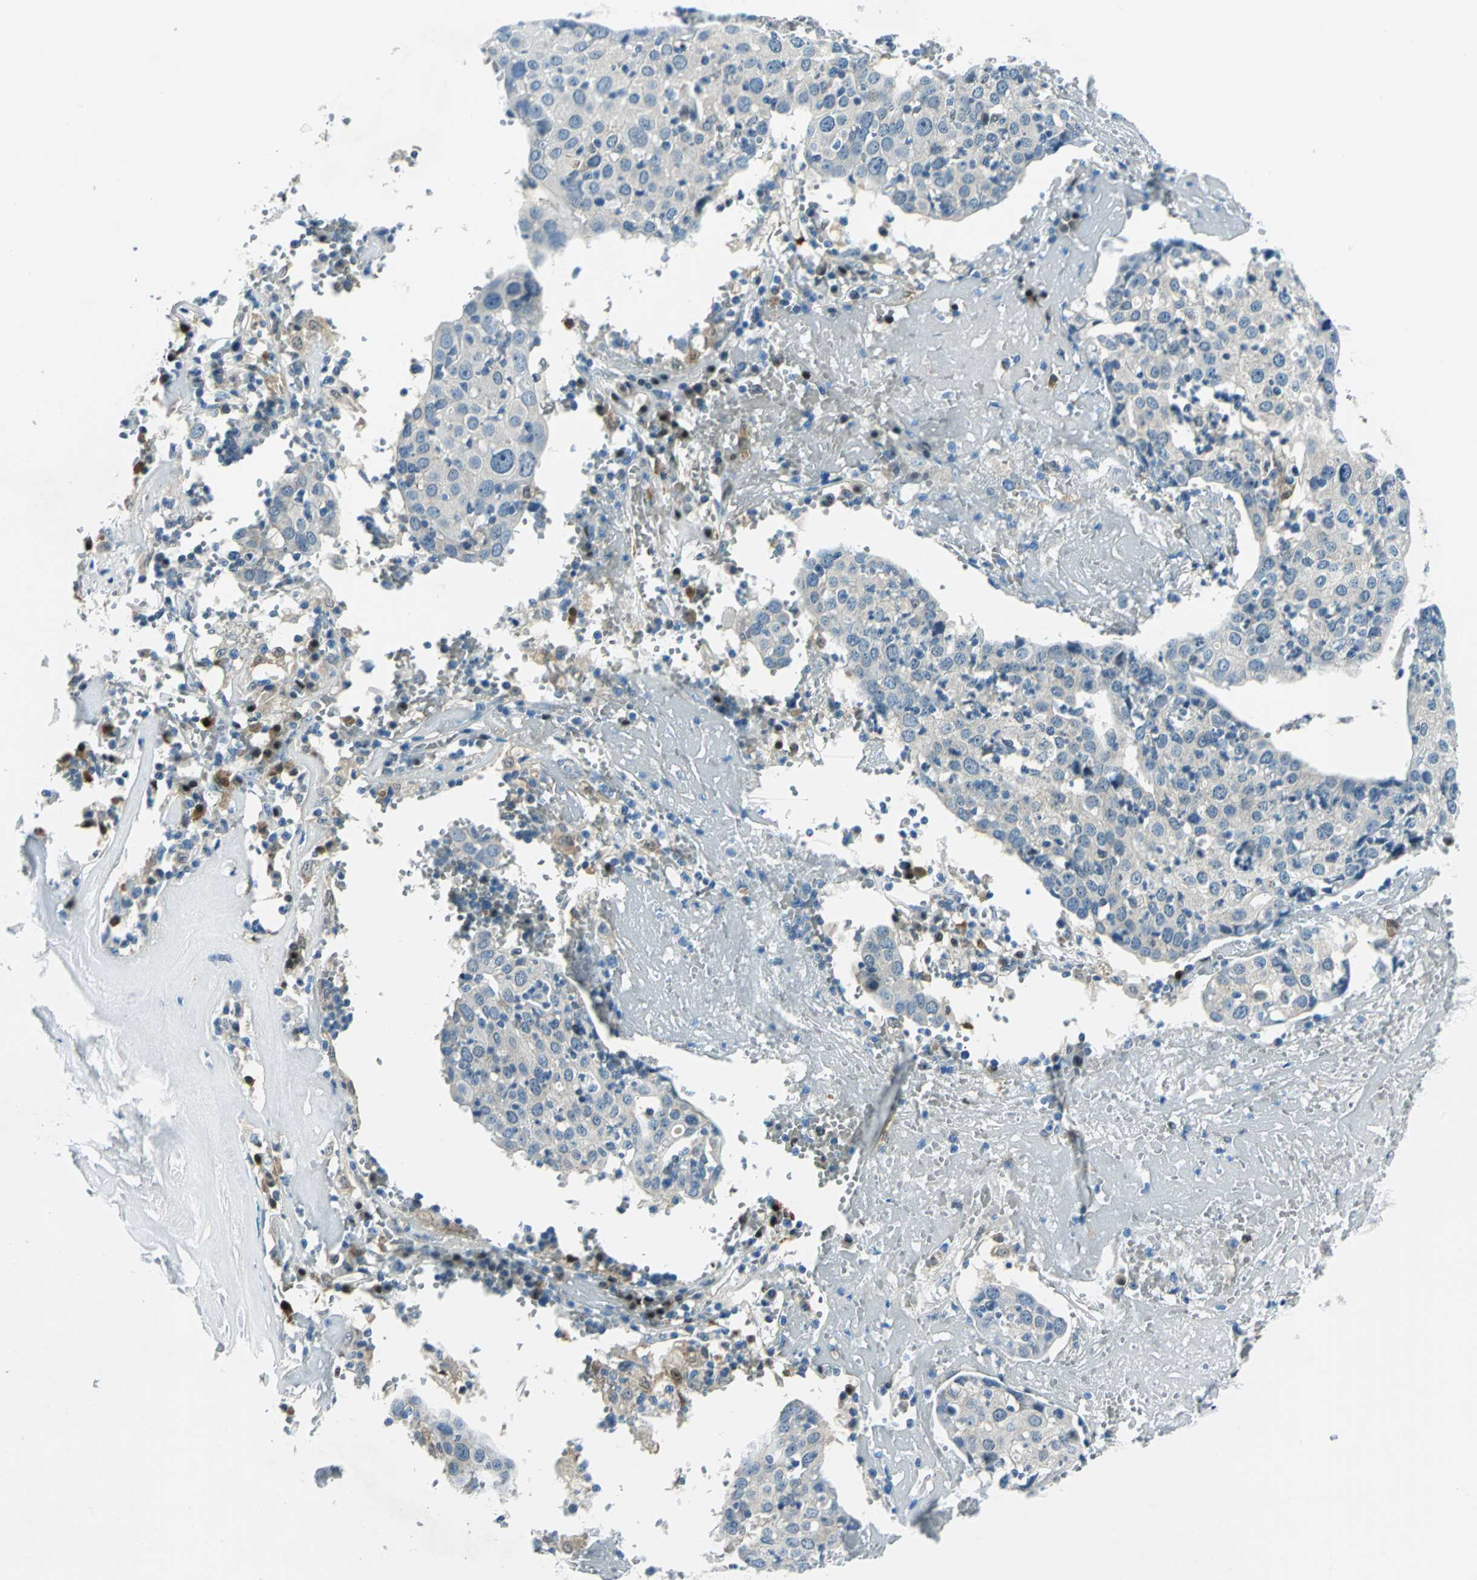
{"staining": {"intensity": "negative", "quantity": "none", "location": "none"}, "tissue": "head and neck cancer", "cell_type": "Tumor cells", "image_type": "cancer", "snomed": [{"axis": "morphology", "description": "Adenocarcinoma, NOS"}, {"axis": "topography", "description": "Salivary gland"}, {"axis": "topography", "description": "Head-Neck"}], "caption": "This is an immunohistochemistry (IHC) image of human head and neck cancer (adenocarcinoma). There is no positivity in tumor cells.", "gene": "AKR1A1", "patient": {"sex": "female", "age": 65}}